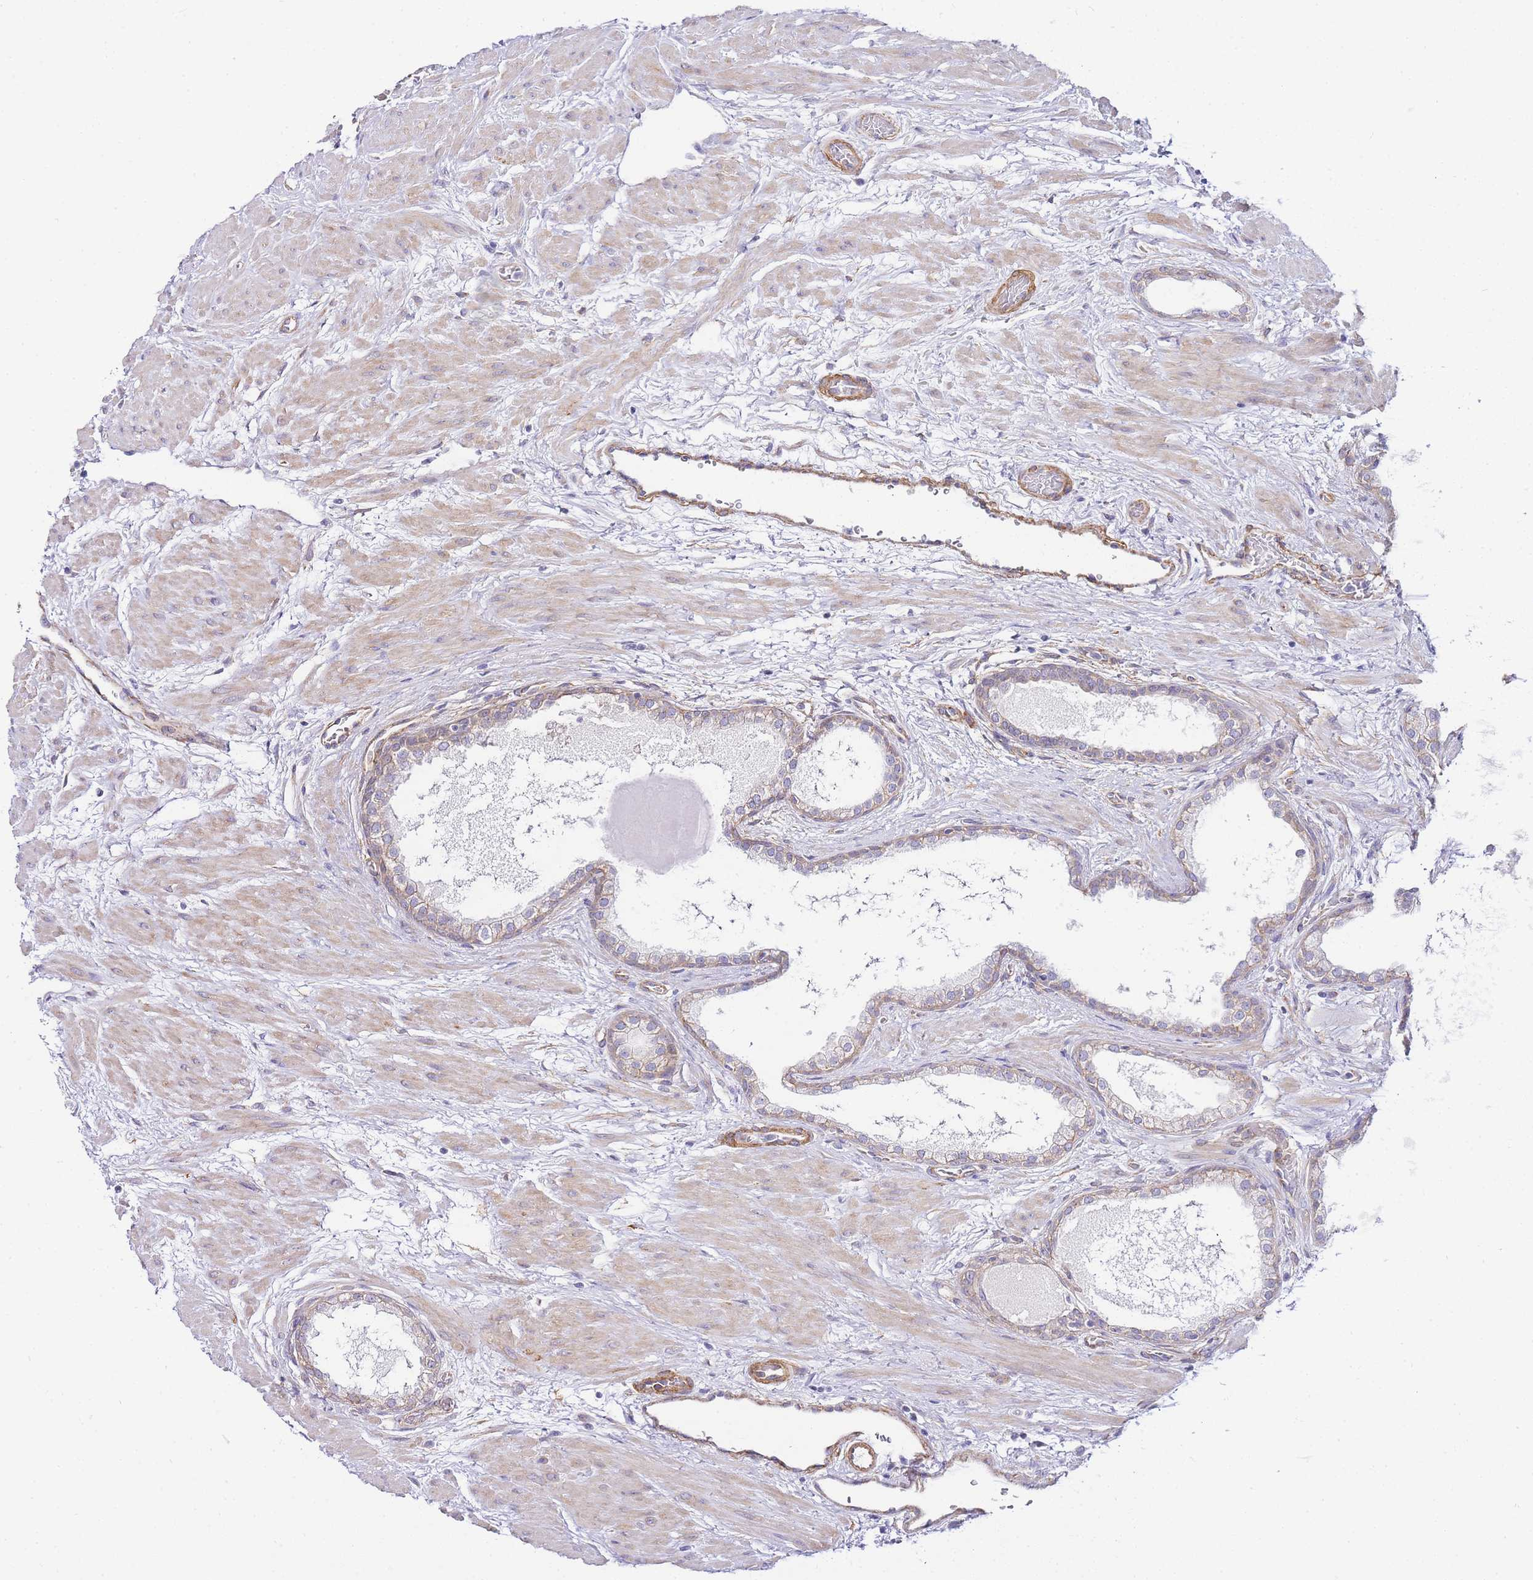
{"staining": {"intensity": "moderate", "quantity": "<25%", "location": "cytoplasmic/membranous"}, "tissue": "prostate", "cell_type": "Glandular cells", "image_type": "normal", "snomed": [{"axis": "morphology", "description": "Normal tissue, NOS"}, {"axis": "topography", "description": "Prostate"}], "caption": "Brown immunohistochemical staining in unremarkable human prostate exhibits moderate cytoplasmic/membranous staining in approximately <25% of glandular cells.", "gene": "PDCD7", "patient": {"sex": "male", "age": 48}}